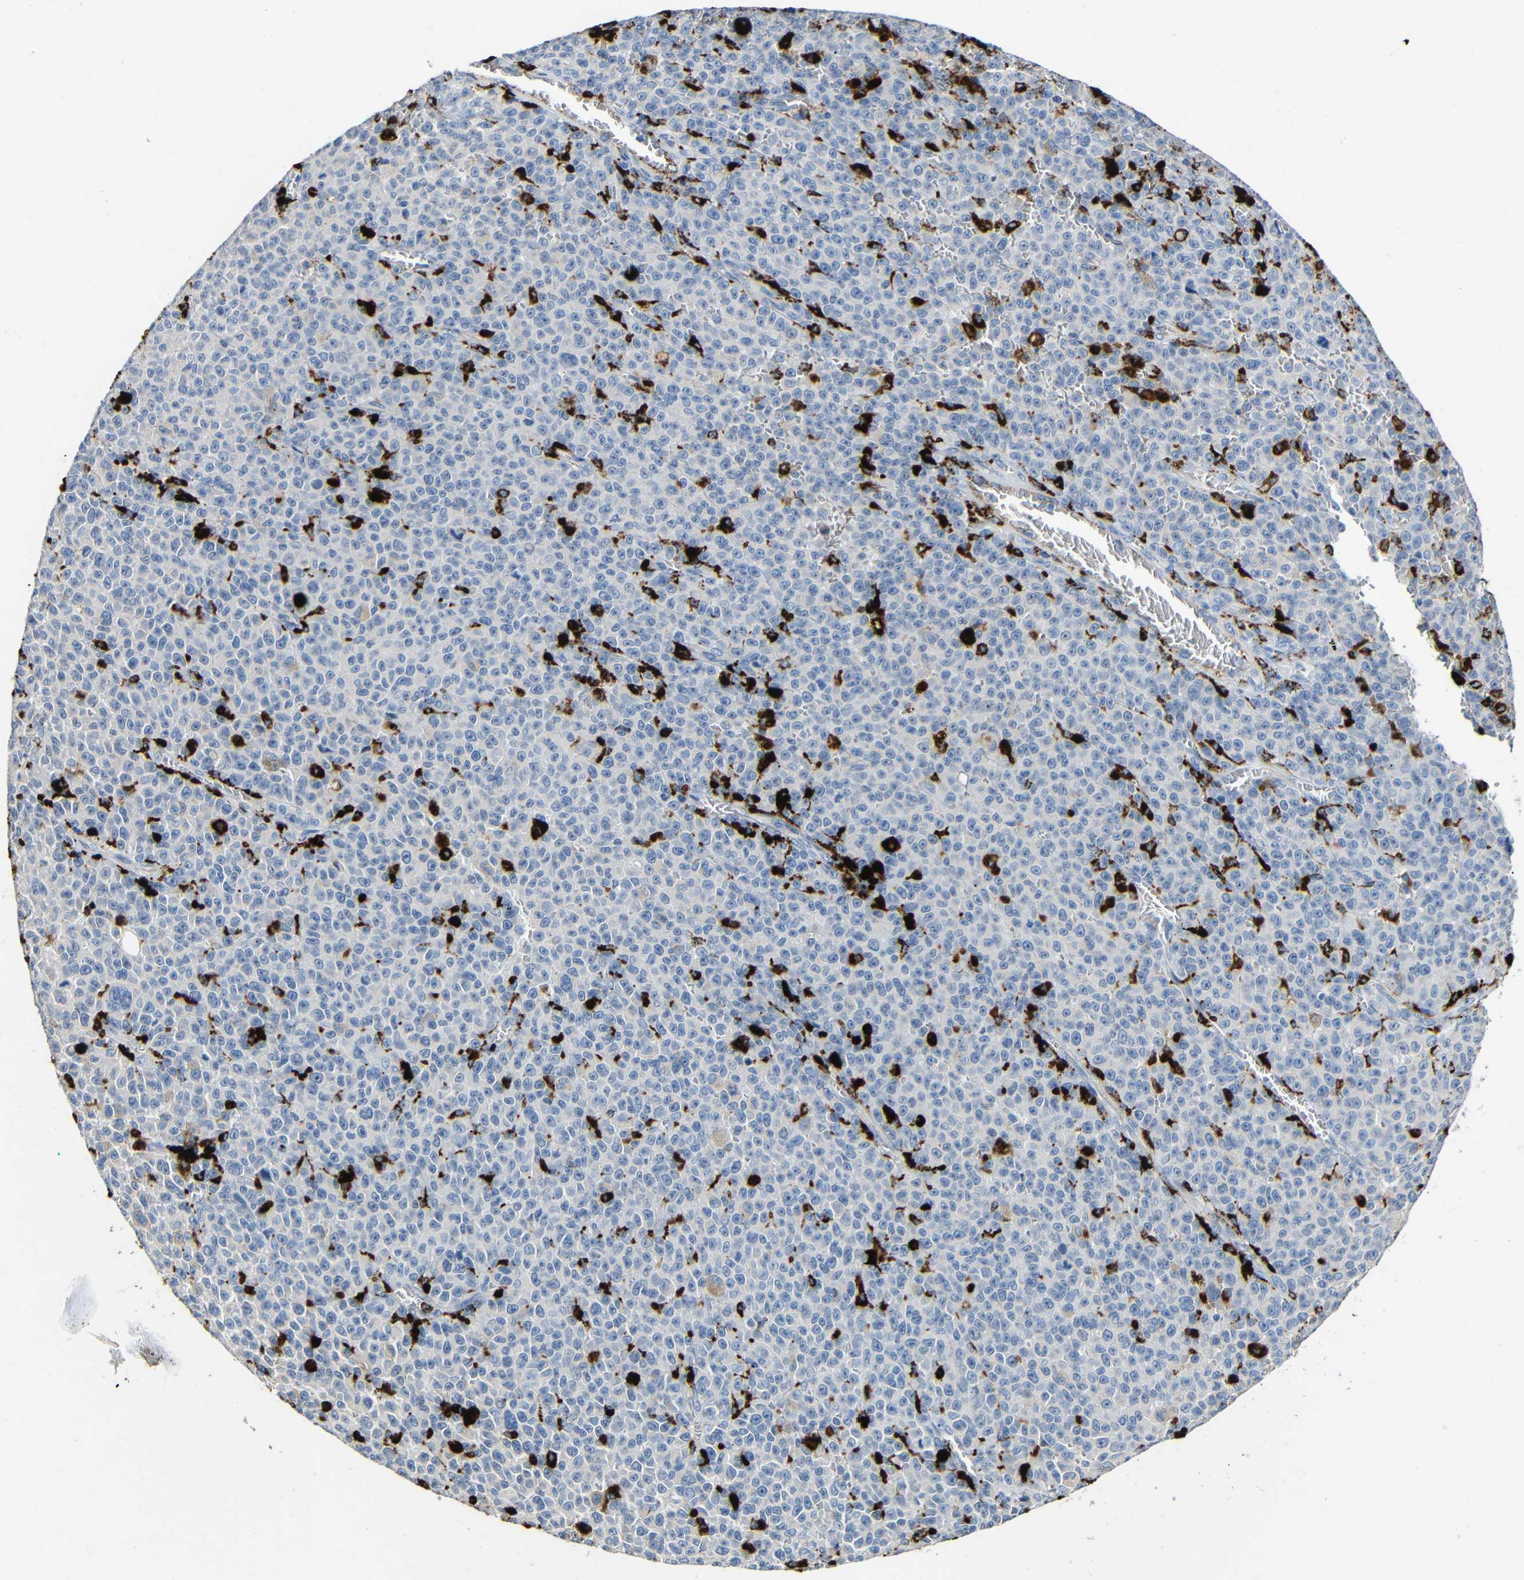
{"staining": {"intensity": "negative", "quantity": "none", "location": "none"}, "tissue": "melanoma", "cell_type": "Tumor cells", "image_type": "cancer", "snomed": [{"axis": "morphology", "description": "Malignant melanoma, NOS"}, {"axis": "topography", "description": "Skin"}], "caption": "Human malignant melanoma stained for a protein using immunohistochemistry reveals no positivity in tumor cells.", "gene": "HLA-DMA", "patient": {"sex": "female", "age": 82}}